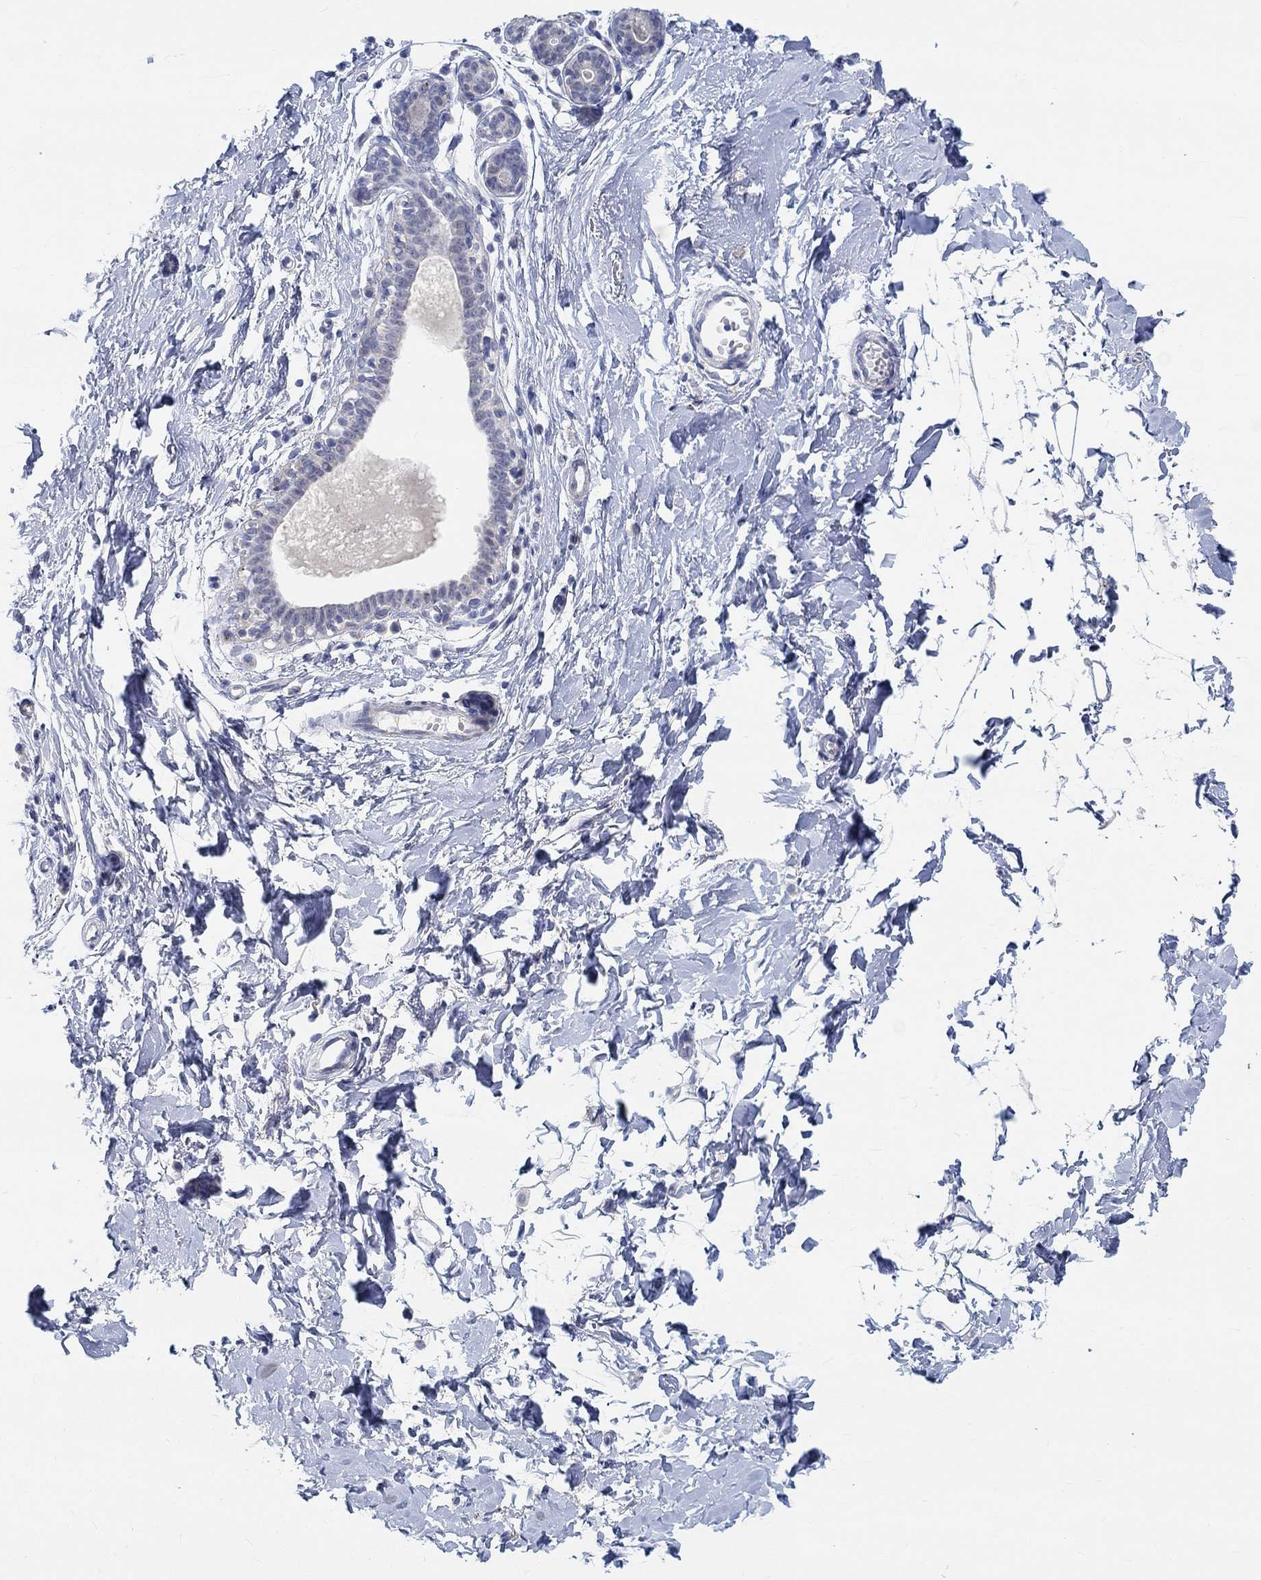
{"staining": {"intensity": "negative", "quantity": "none", "location": "none"}, "tissue": "breast", "cell_type": "Glandular cells", "image_type": "normal", "snomed": [{"axis": "morphology", "description": "Normal tissue, NOS"}, {"axis": "topography", "description": "Breast"}], "caption": "Immunohistochemistry of benign human breast demonstrates no positivity in glandular cells.", "gene": "NAV3", "patient": {"sex": "female", "age": 37}}